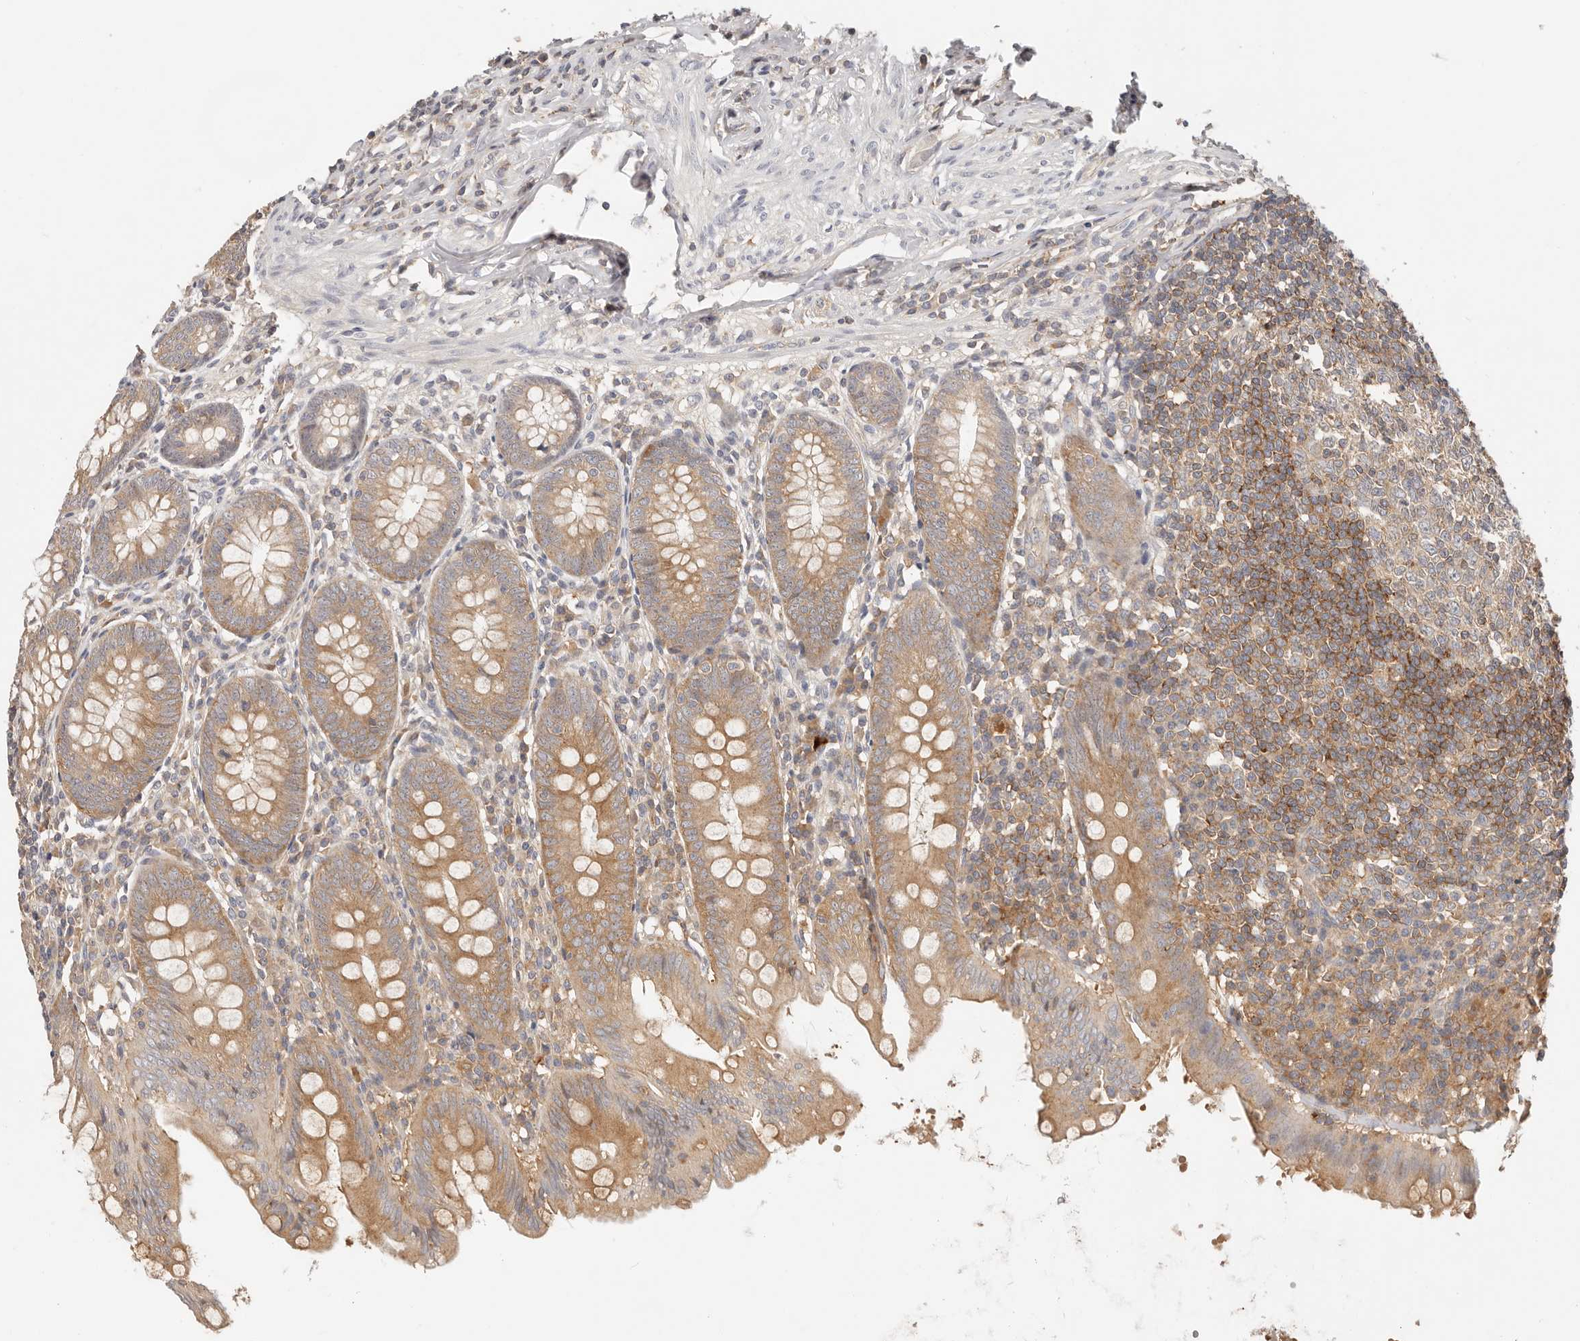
{"staining": {"intensity": "moderate", "quantity": ">75%", "location": "cytoplasmic/membranous"}, "tissue": "appendix", "cell_type": "Glandular cells", "image_type": "normal", "snomed": [{"axis": "morphology", "description": "Normal tissue, NOS"}, {"axis": "topography", "description": "Appendix"}], "caption": "The image shows a brown stain indicating the presence of a protein in the cytoplasmic/membranous of glandular cells in appendix. The protein is stained brown, and the nuclei are stained in blue (DAB IHC with brightfield microscopy, high magnification).", "gene": "DTNBP1", "patient": {"sex": "female", "age": 54}}